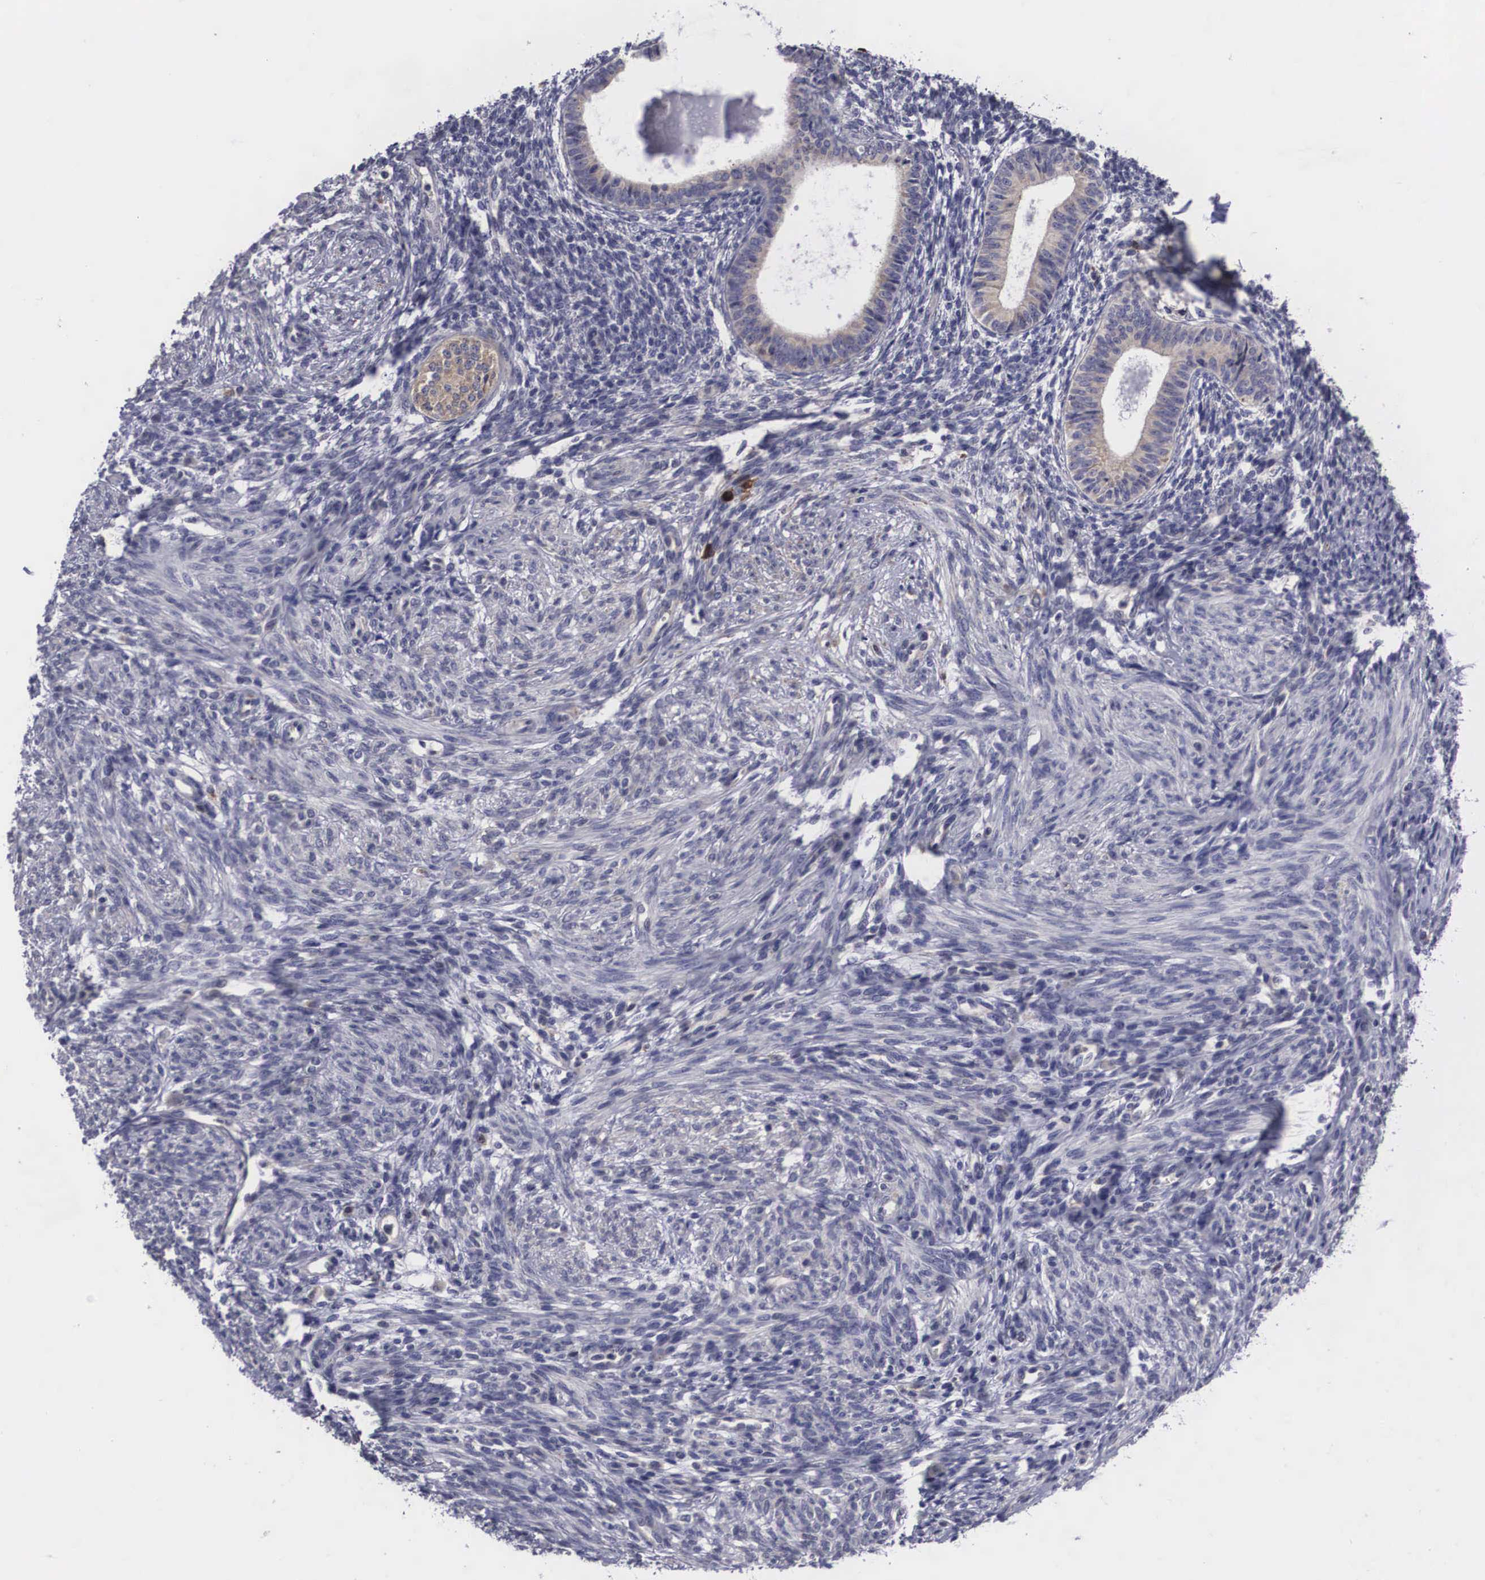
{"staining": {"intensity": "negative", "quantity": "none", "location": "none"}, "tissue": "endometrium", "cell_type": "Cells in endometrial stroma", "image_type": "normal", "snomed": [{"axis": "morphology", "description": "Normal tissue, NOS"}, {"axis": "topography", "description": "Endometrium"}], "caption": "IHC photomicrograph of benign human endometrium stained for a protein (brown), which displays no expression in cells in endometrial stroma. The staining was performed using DAB to visualize the protein expression in brown, while the nuclei were stained in blue with hematoxylin (Magnification: 20x).", "gene": "CRELD2", "patient": {"sex": "female", "age": 82}}